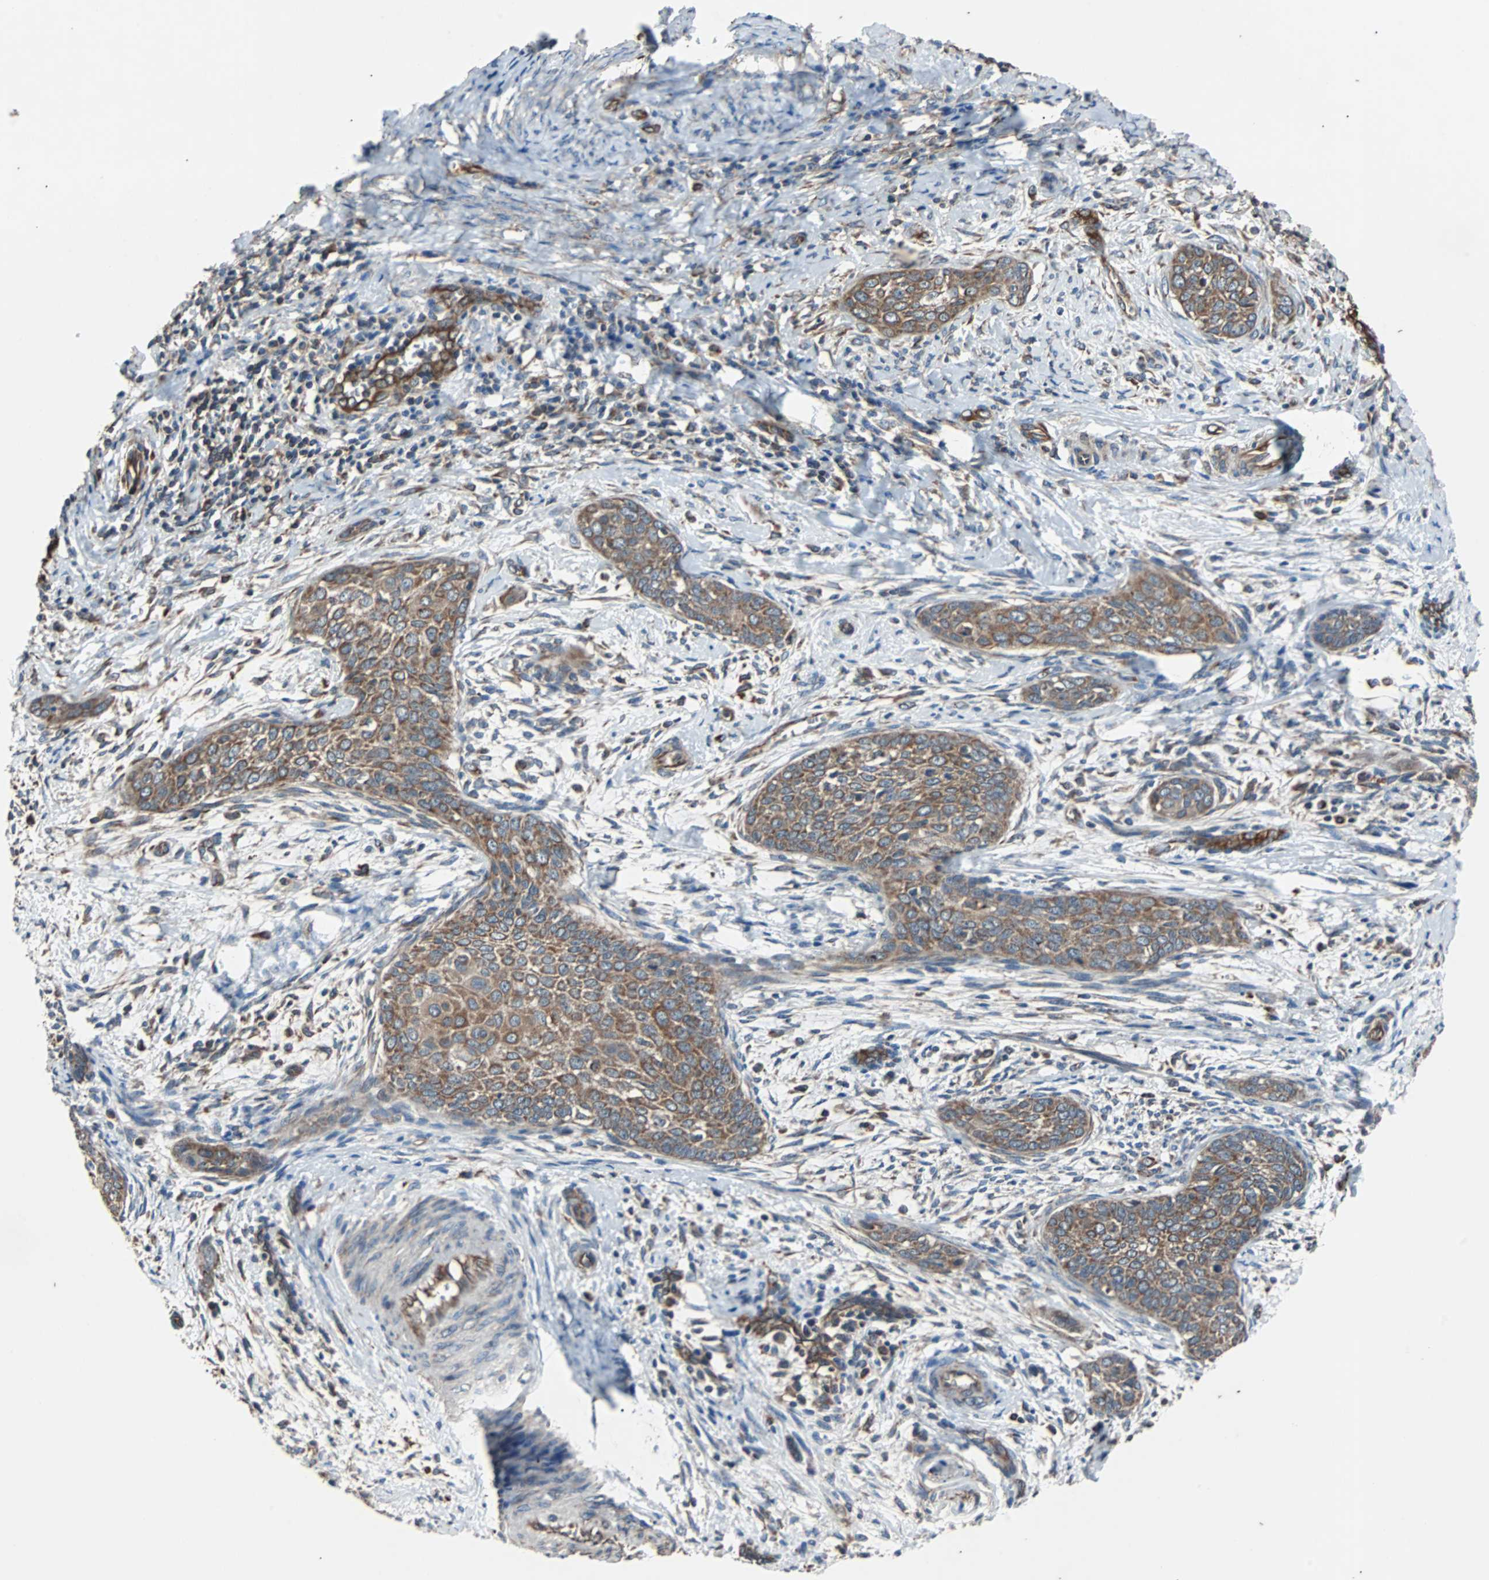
{"staining": {"intensity": "moderate", "quantity": ">75%", "location": "cytoplasmic/membranous"}, "tissue": "cervical cancer", "cell_type": "Tumor cells", "image_type": "cancer", "snomed": [{"axis": "morphology", "description": "Squamous cell carcinoma, NOS"}, {"axis": "topography", "description": "Cervix"}], "caption": "IHC image of cervical squamous cell carcinoma stained for a protein (brown), which demonstrates medium levels of moderate cytoplasmic/membranous expression in approximately >75% of tumor cells.", "gene": "ACTR3", "patient": {"sex": "female", "age": 33}}